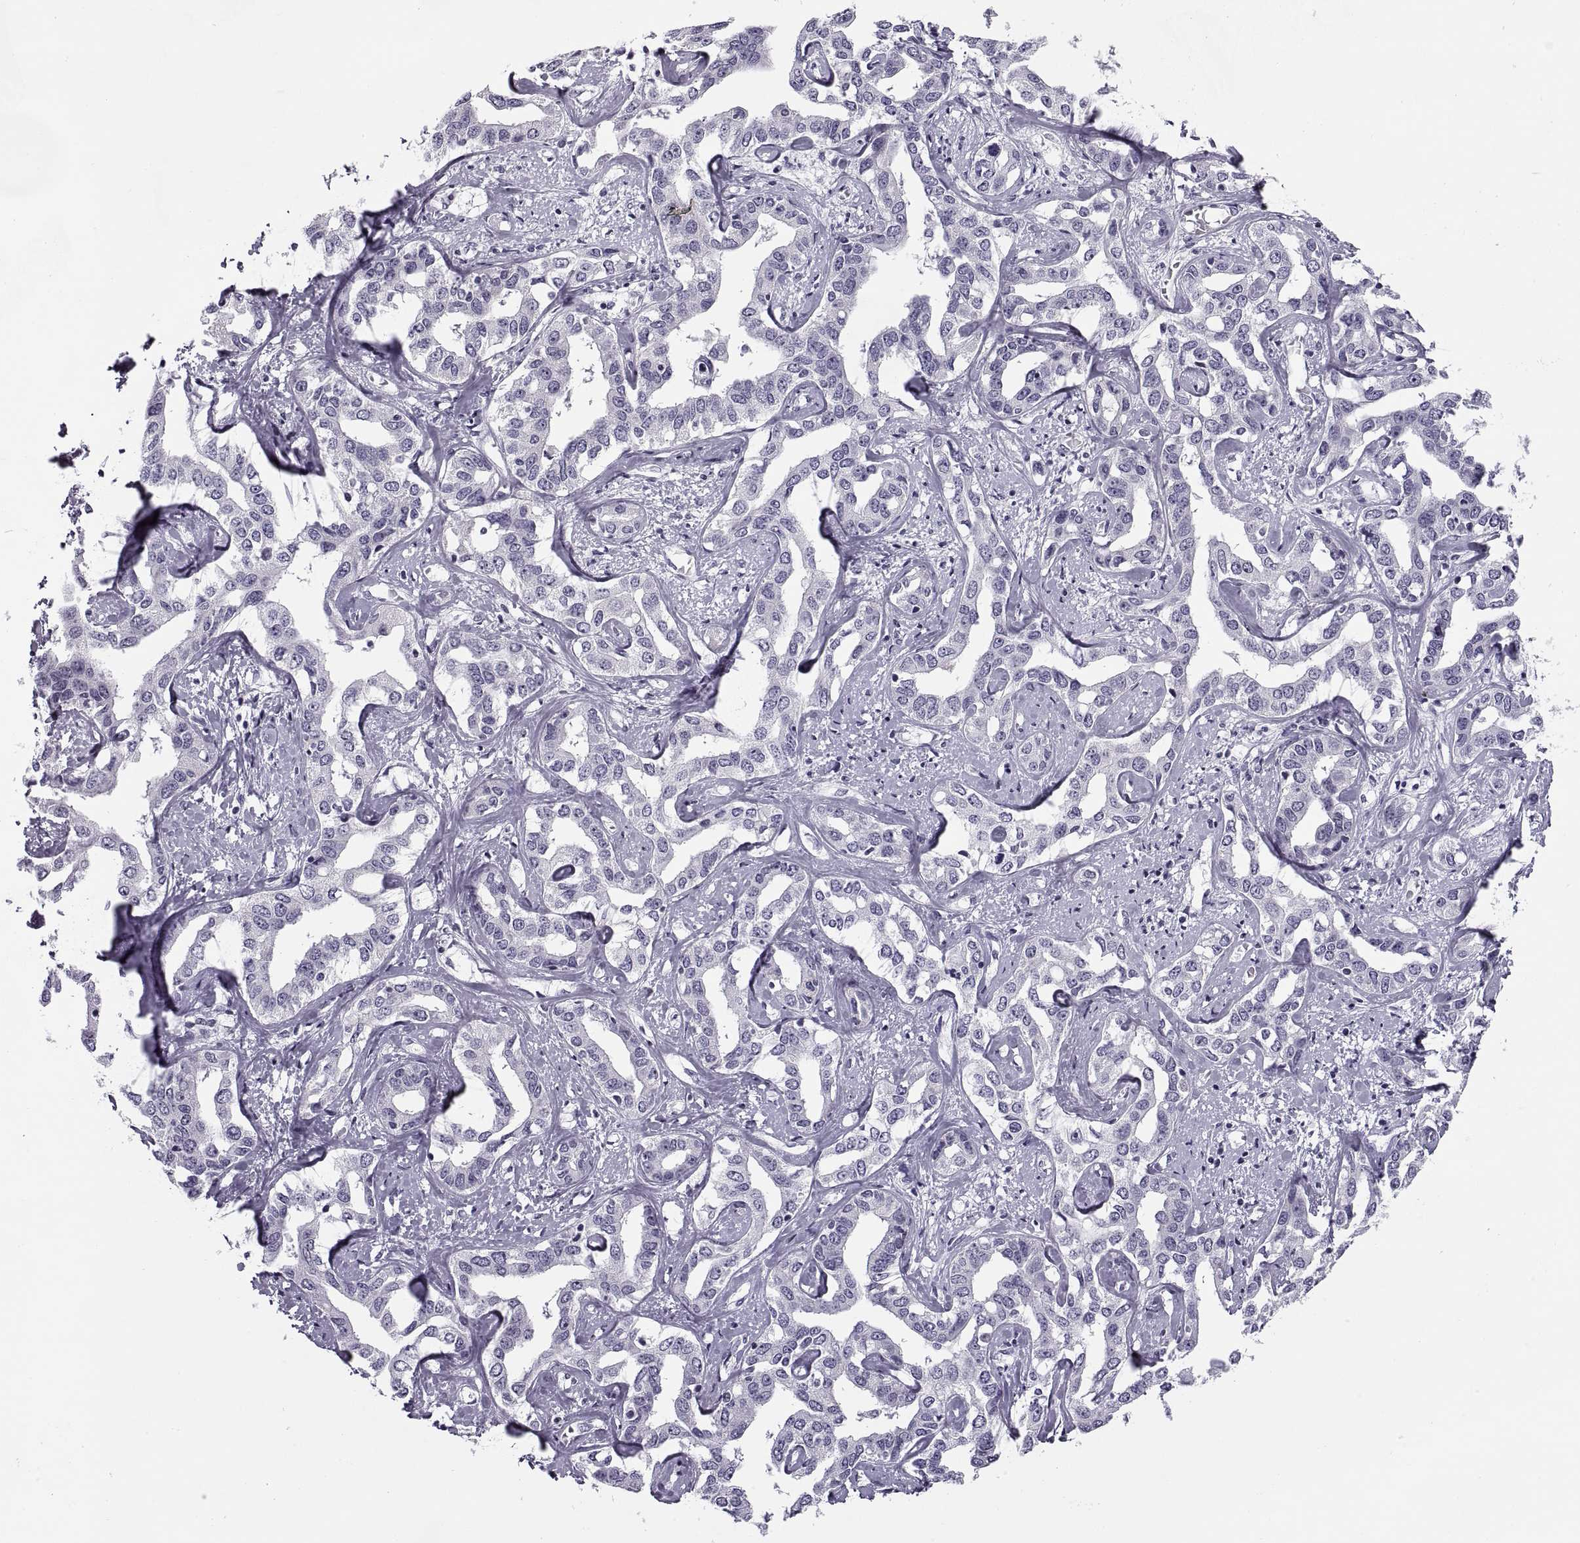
{"staining": {"intensity": "negative", "quantity": "none", "location": "none"}, "tissue": "liver cancer", "cell_type": "Tumor cells", "image_type": "cancer", "snomed": [{"axis": "morphology", "description": "Cholangiocarcinoma"}, {"axis": "topography", "description": "Liver"}], "caption": "The IHC micrograph has no significant expression in tumor cells of liver cholangiocarcinoma tissue.", "gene": "TBC1D3G", "patient": {"sex": "male", "age": 59}}